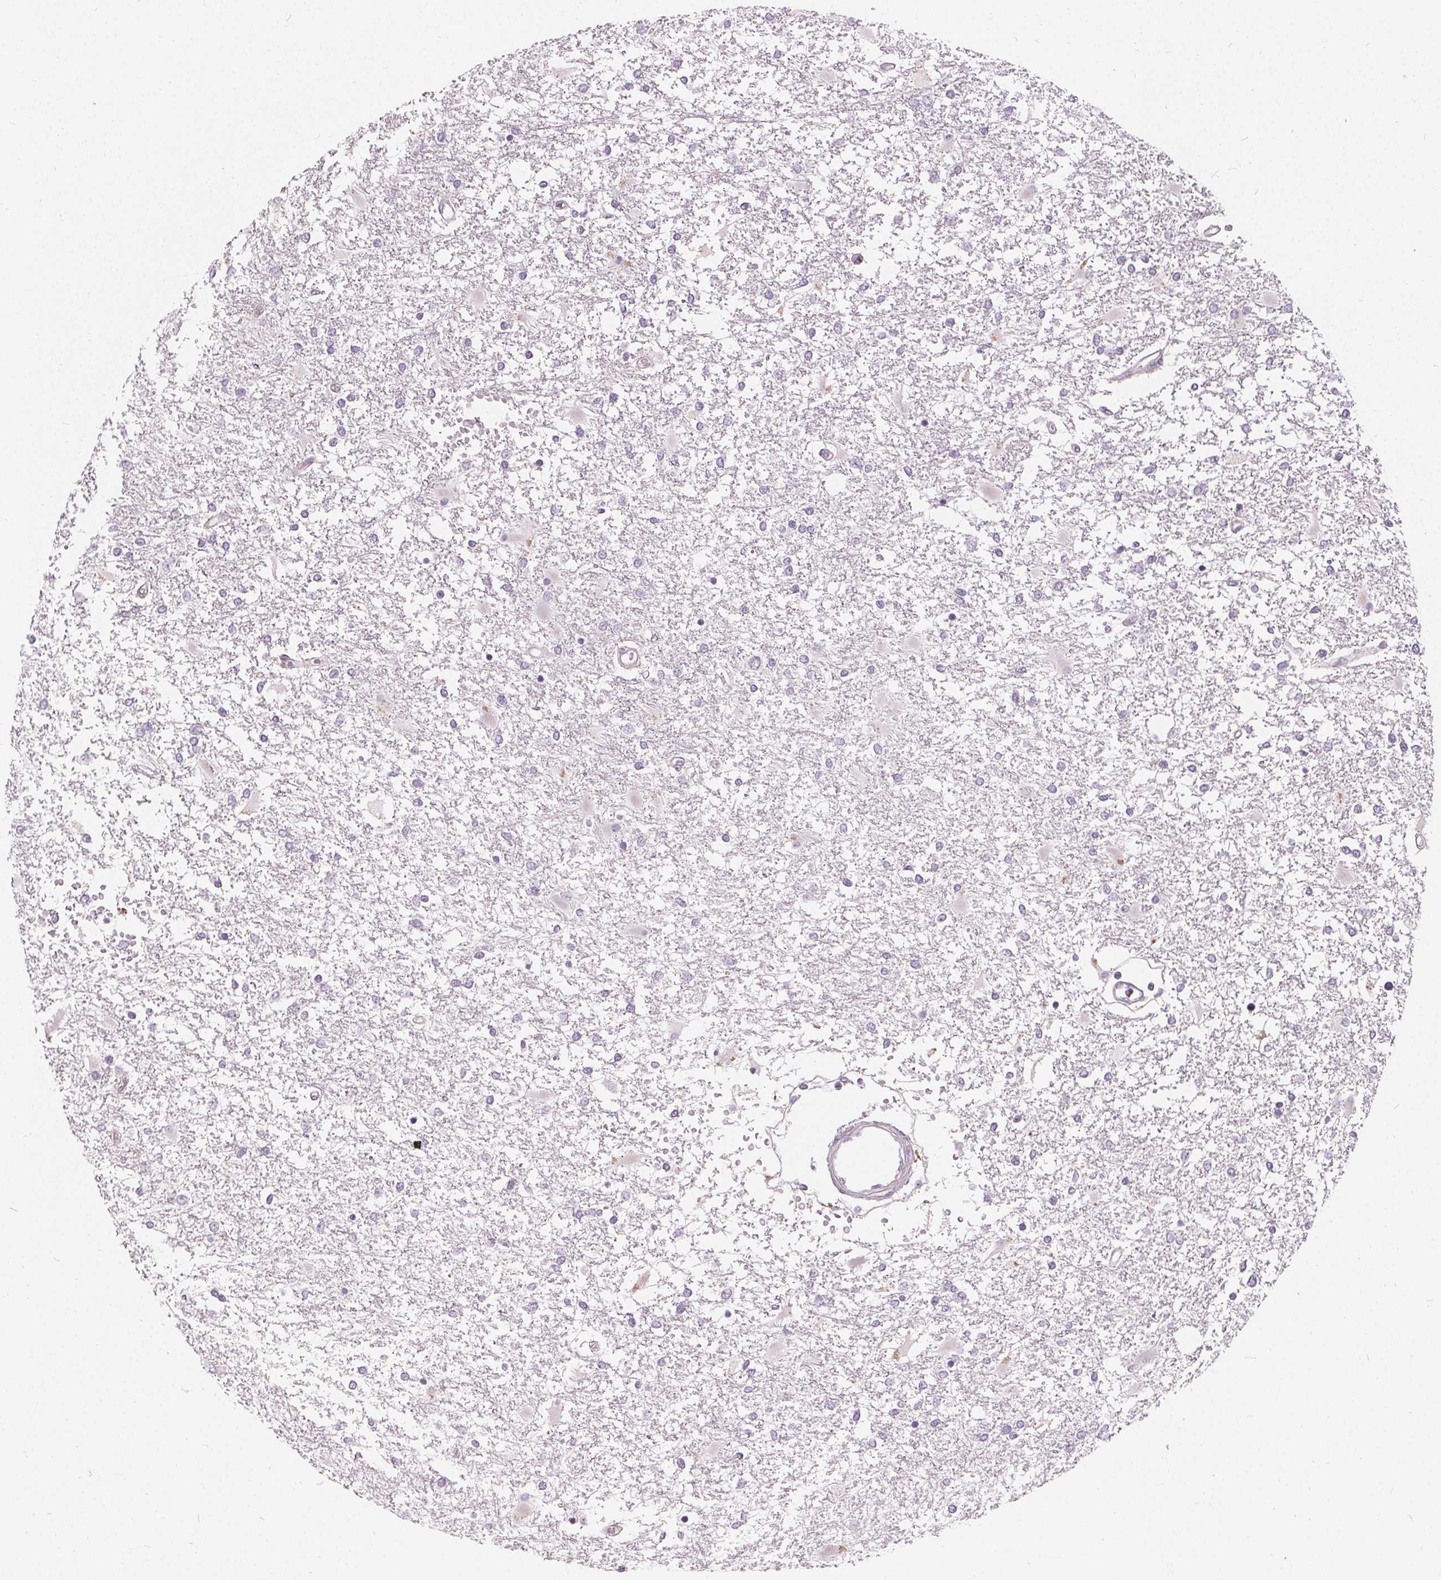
{"staining": {"intensity": "negative", "quantity": "none", "location": "none"}, "tissue": "glioma", "cell_type": "Tumor cells", "image_type": "cancer", "snomed": [{"axis": "morphology", "description": "Glioma, malignant, High grade"}, {"axis": "topography", "description": "Cerebral cortex"}], "caption": "High-grade glioma (malignant) stained for a protein using immunohistochemistry displays no expression tumor cells.", "gene": "HOPX", "patient": {"sex": "male", "age": 79}}